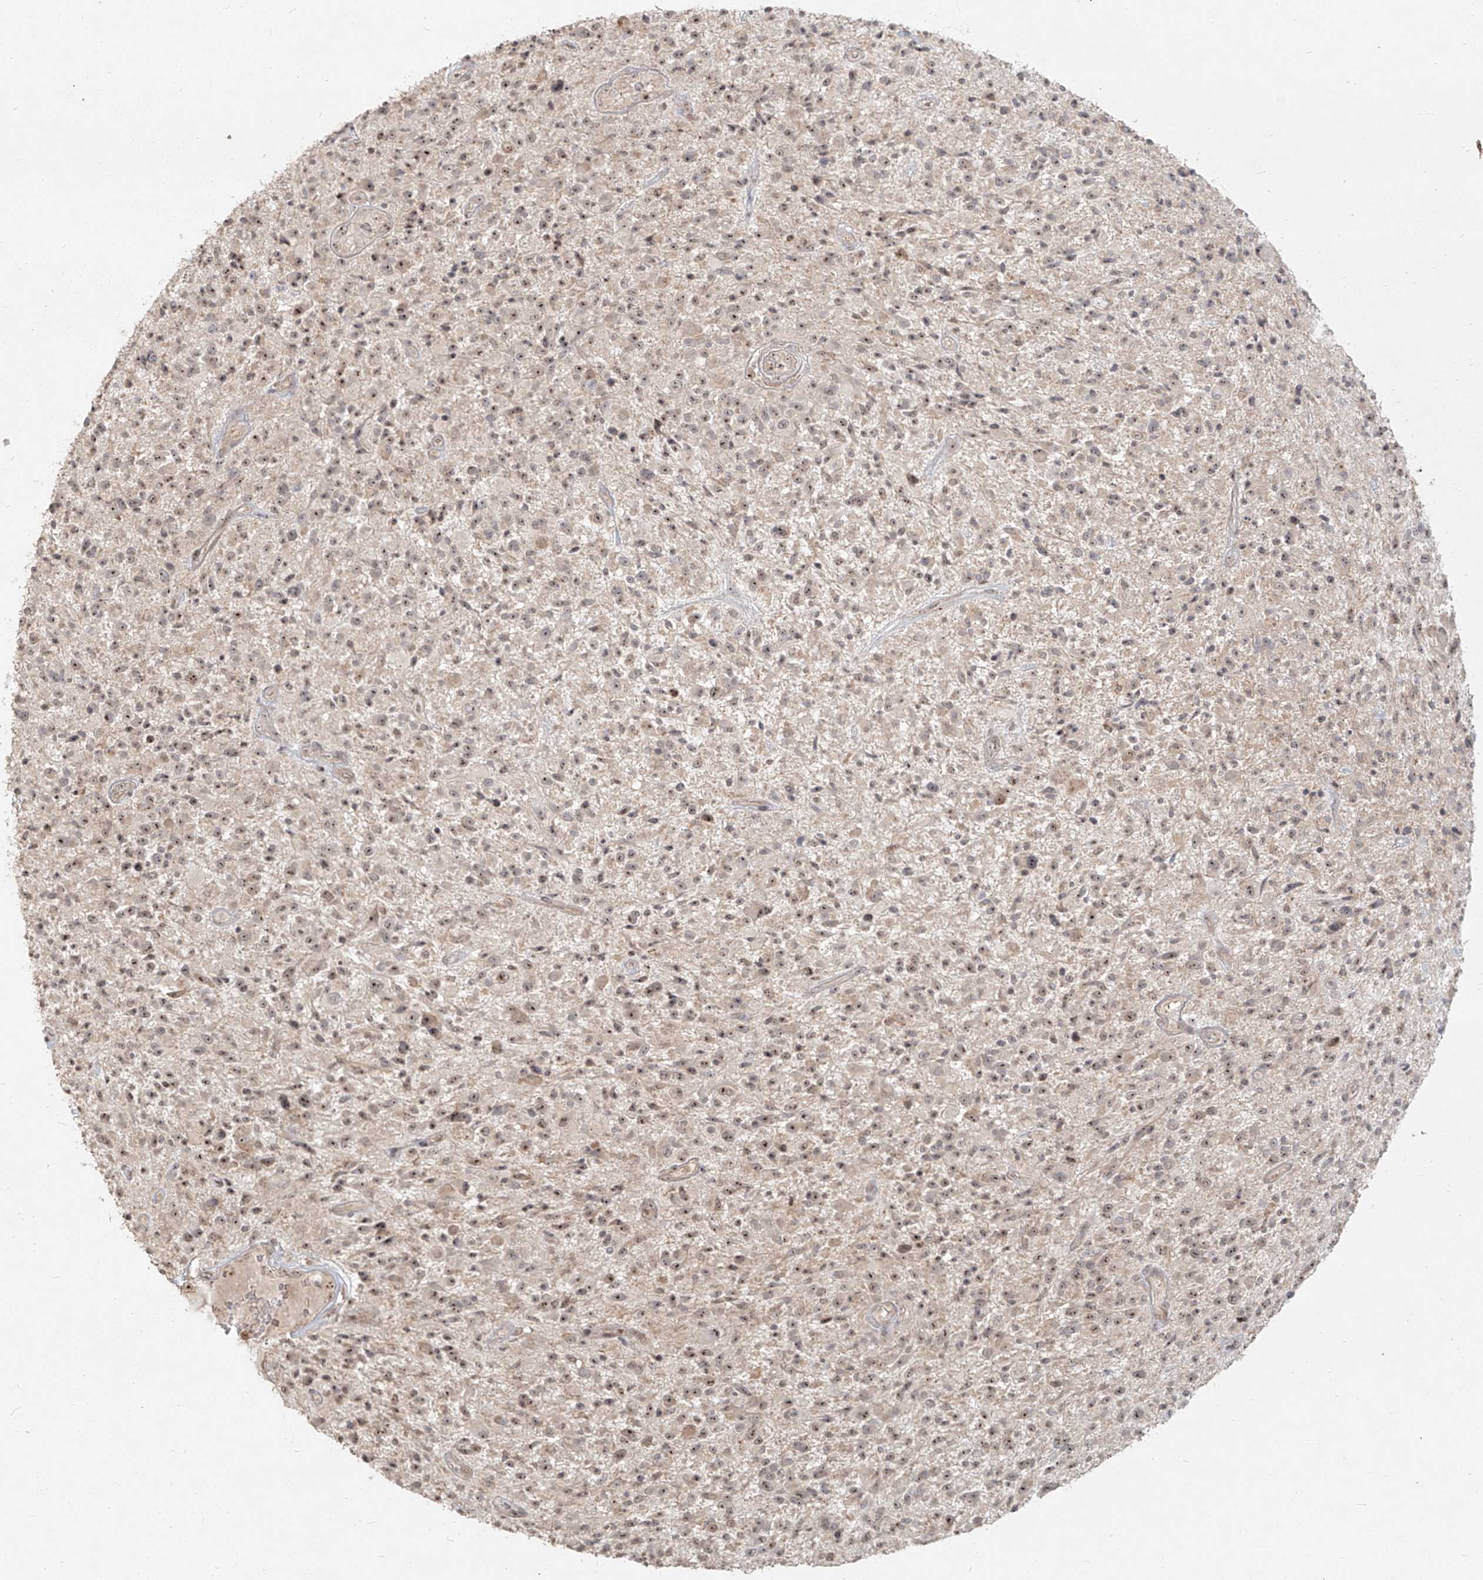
{"staining": {"intensity": "weak", "quantity": ">75%", "location": "cytoplasmic/membranous,nuclear"}, "tissue": "glioma", "cell_type": "Tumor cells", "image_type": "cancer", "snomed": [{"axis": "morphology", "description": "Glioma, malignant, High grade"}, {"axis": "topography", "description": "Brain"}], "caption": "Glioma was stained to show a protein in brown. There is low levels of weak cytoplasmic/membranous and nuclear positivity in approximately >75% of tumor cells.", "gene": "BYSL", "patient": {"sex": "male", "age": 47}}